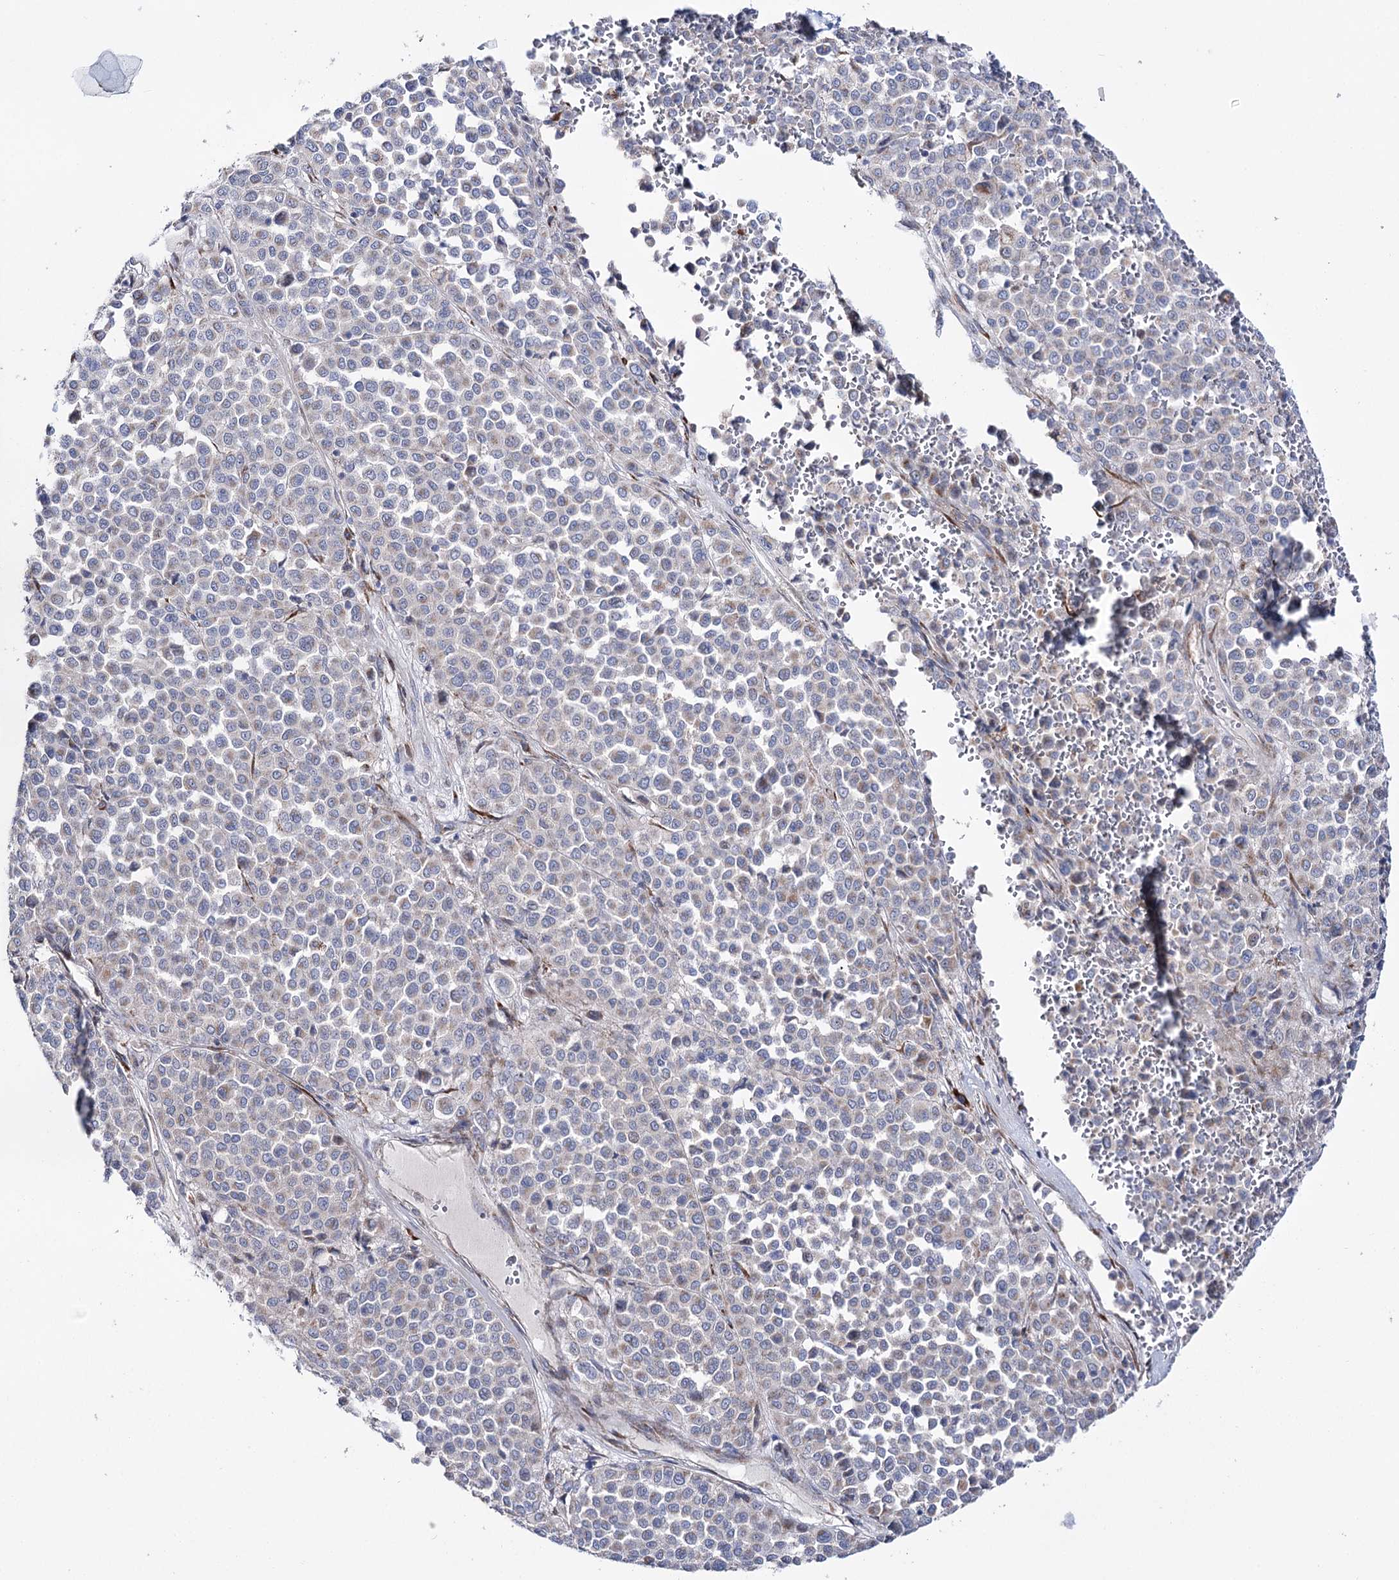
{"staining": {"intensity": "negative", "quantity": "none", "location": "none"}, "tissue": "melanoma", "cell_type": "Tumor cells", "image_type": "cancer", "snomed": [{"axis": "morphology", "description": "Malignant melanoma, Metastatic site"}, {"axis": "topography", "description": "Pancreas"}], "caption": "Protein analysis of melanoma demonstrates no significant positivity in tumor cells.", "gene": "METTL5", "patient": {"sex": "female", "age": 30}}